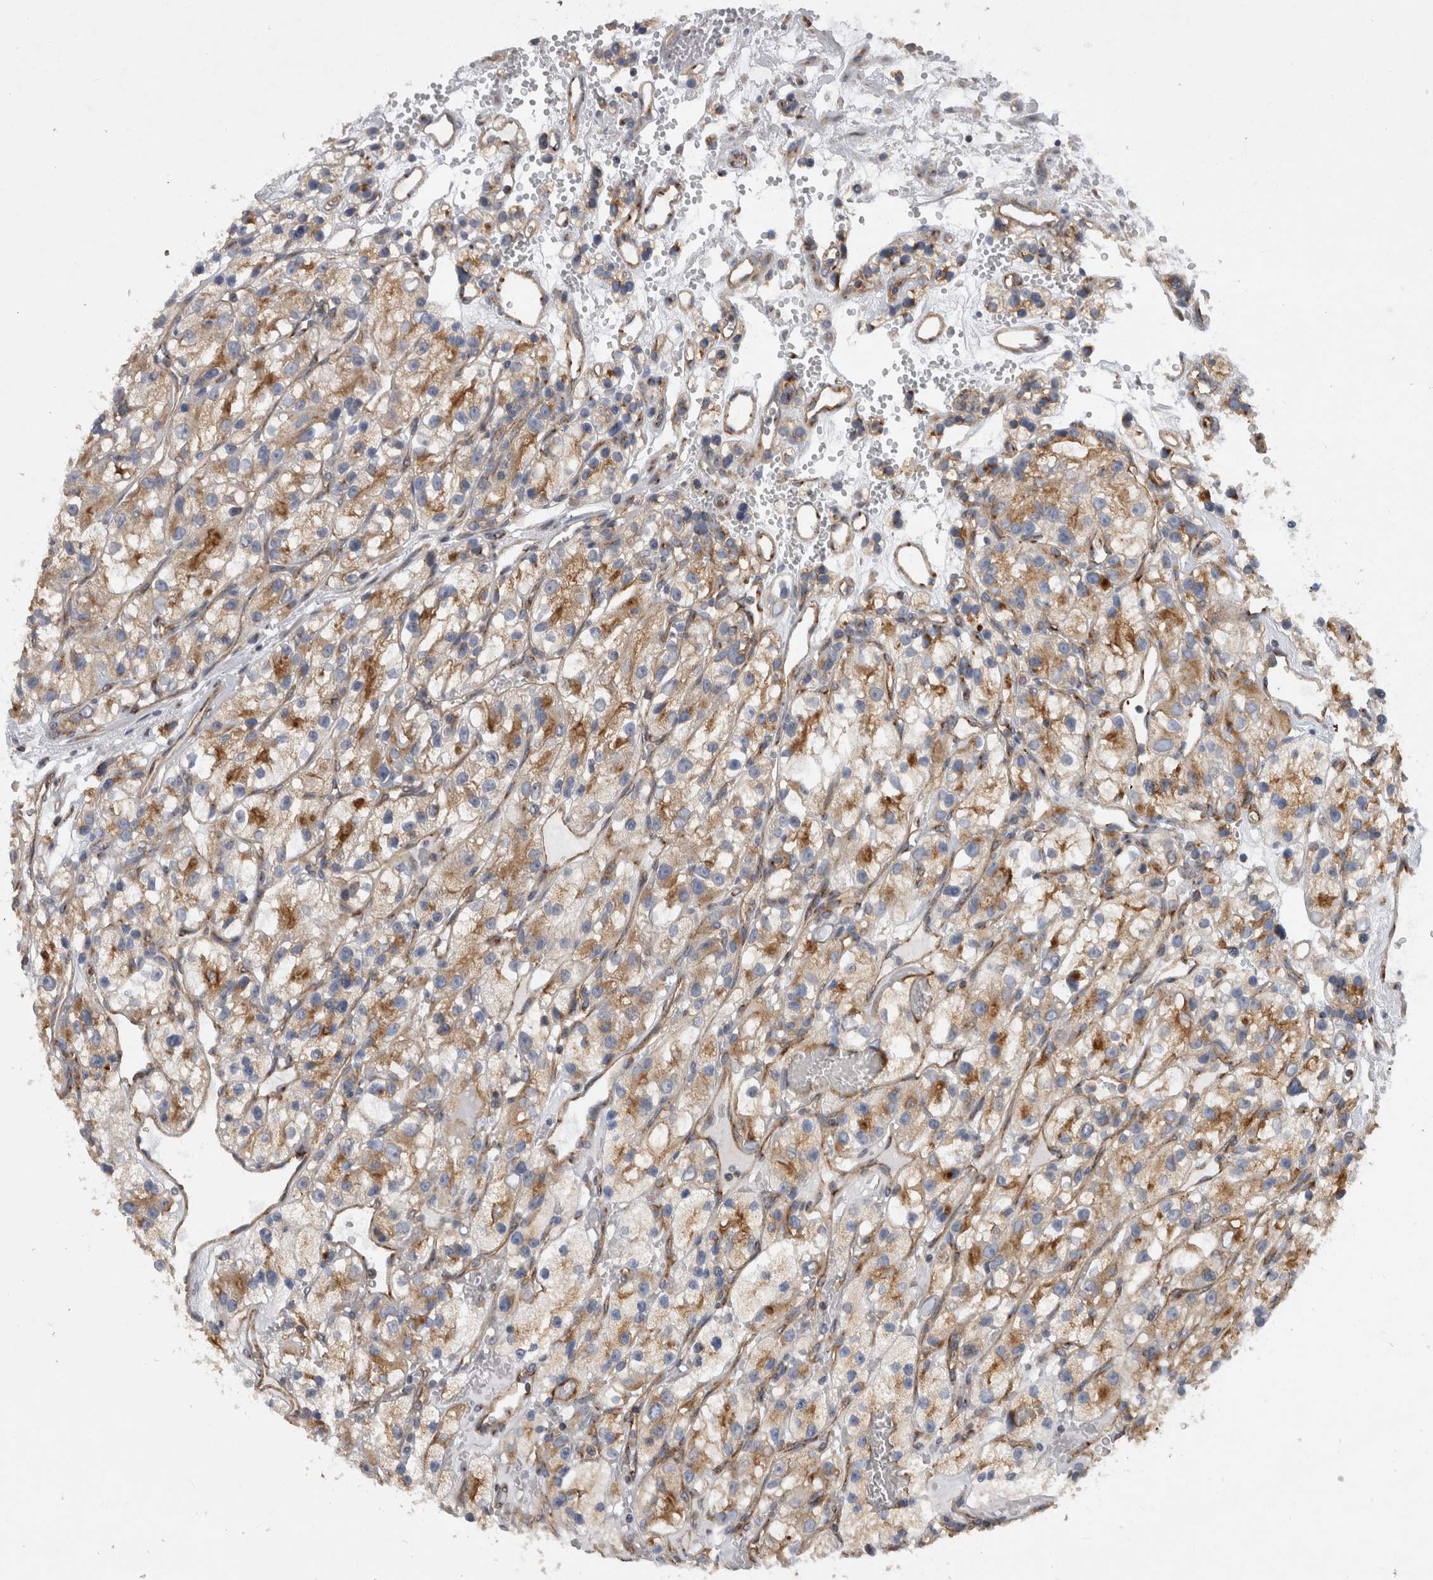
{"staining": {"intensity": "moderate", "quantity": ">75%", "location": "cytoplasmic/membranous"}, "tissue": "renal cancer", "cell_type": "Tumor cells", "image_type": "cancer", "snomed": [{"axis": "morphology", "description": "Adenocarcinoma, NOS"}, {"axis": "topography", "description": "Kidney"}], "caption": "This is an image of immunohistochemistry staining of renal adenocarcinoma, which shows moderate staining in the cytoplasmic/membranous of tumor cells.", "gene": "ATXN3", "patient": {"sex": "female", "age": 57}}